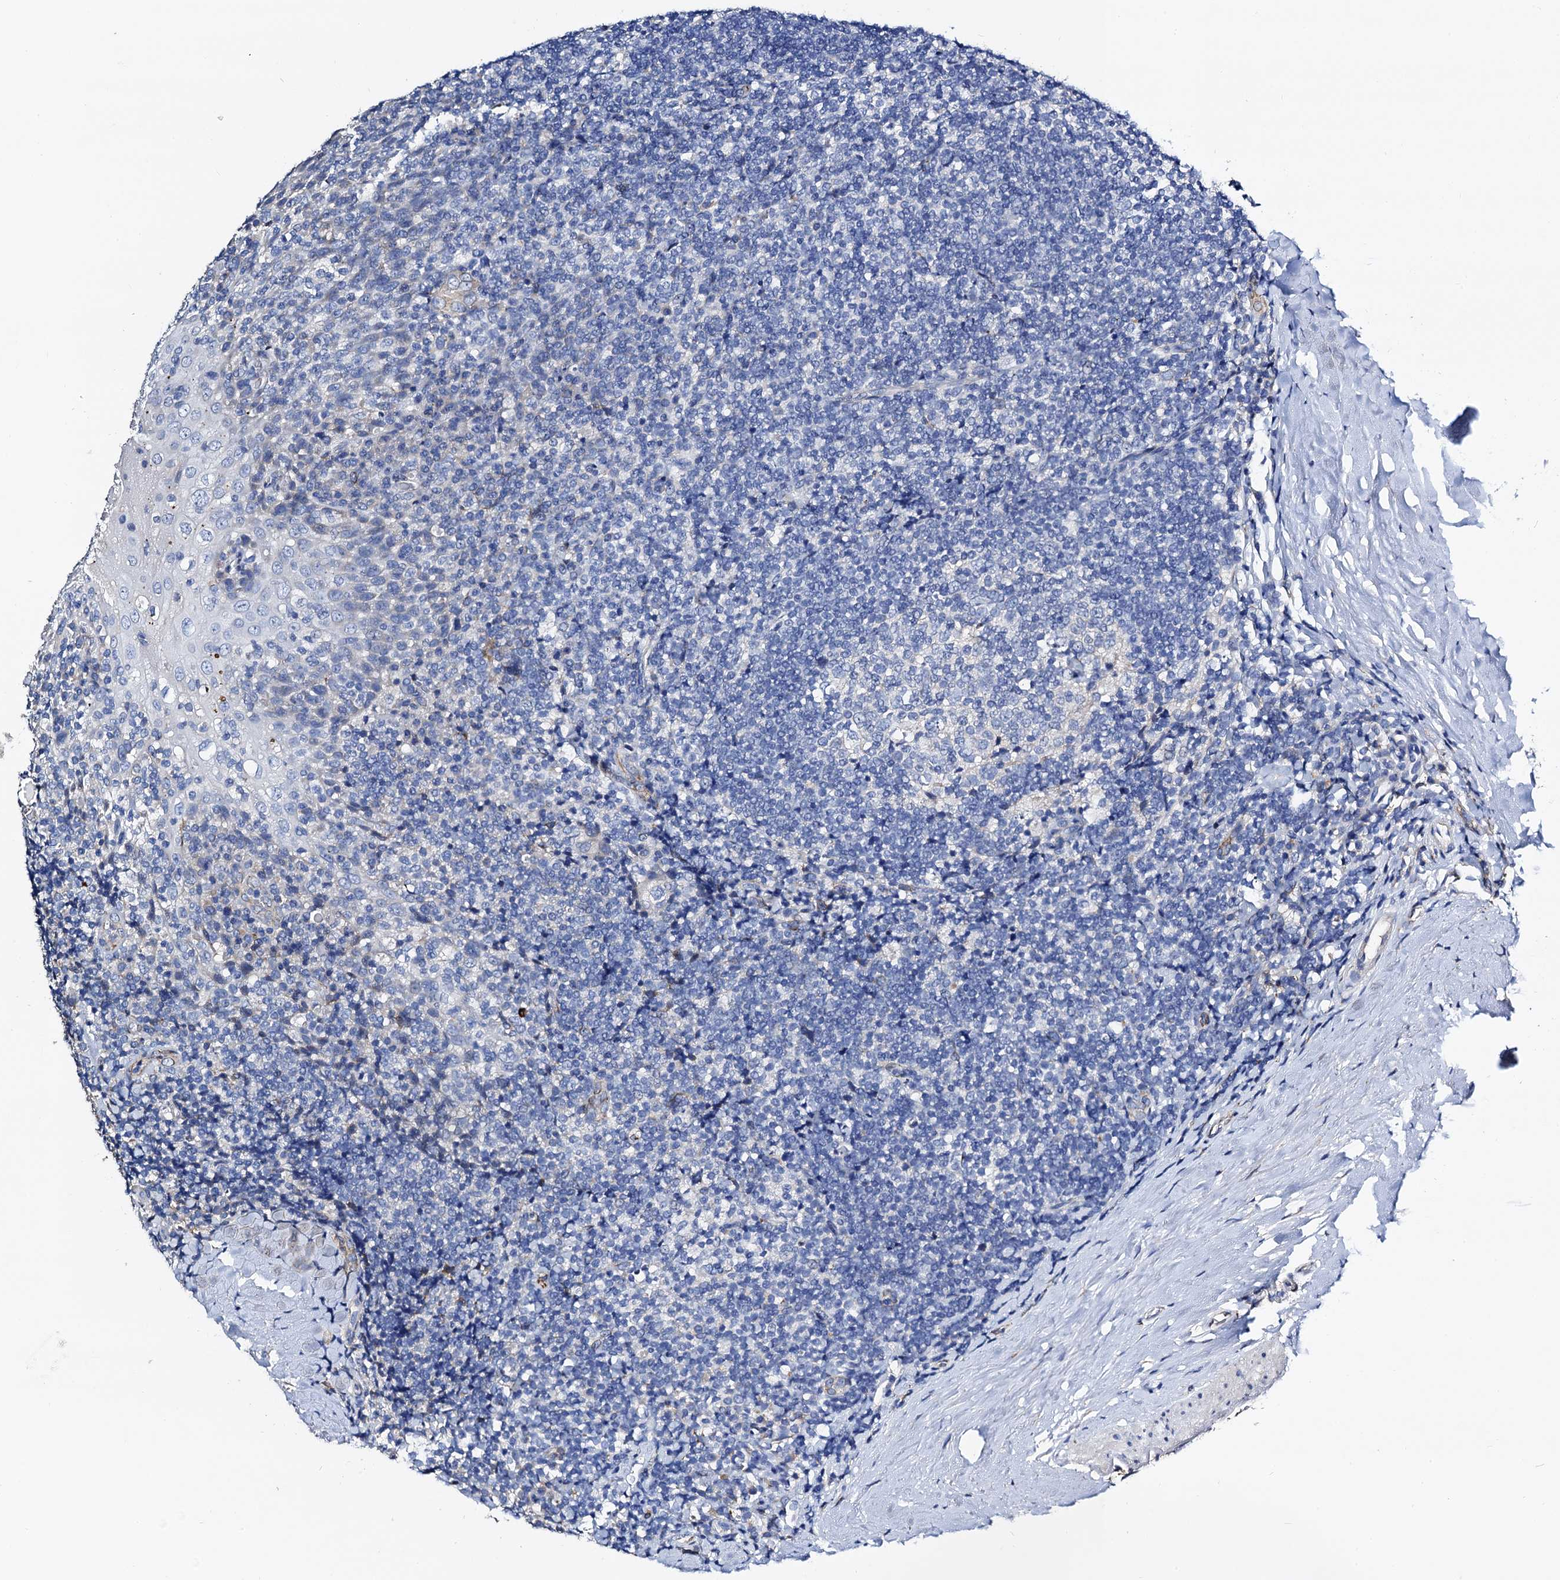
{"staining": {"intensity": "negative", "quantity": "none", "location": "none"}, "tissue": "tonsil", "cell_type": "Germinal center cells", "image_type": "normal", "snomed": [{"axis": "morphology", "description": "Normal tissue, NOS"}, {"axis": "topography", "description": "Tonsil"}], "caption": "DAB immunohistochemical staining of normal human tonsil reveals no significant expression in germinal center cells.", "gene": "FREM3", "patient": {"sex": "male", "age": 37}}